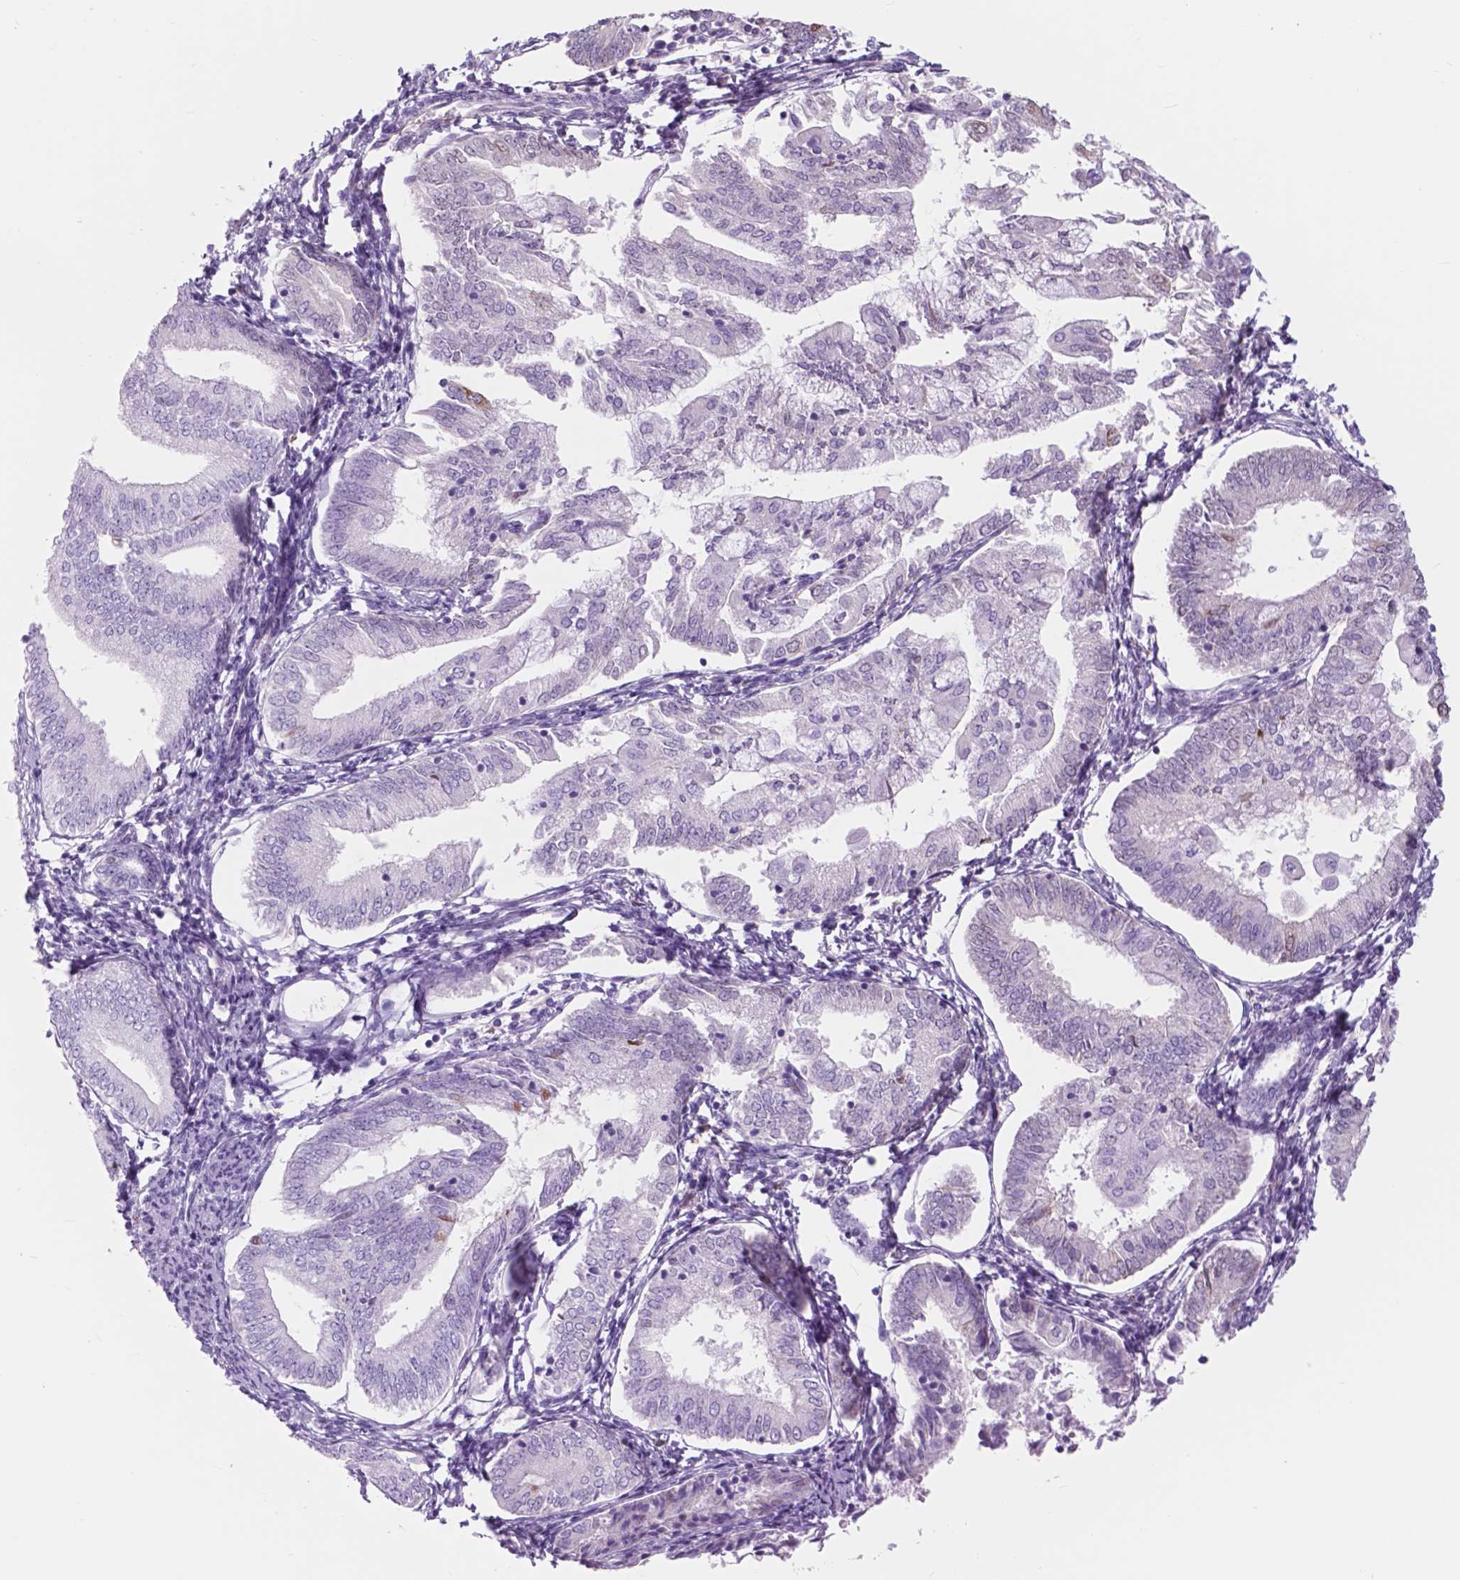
{"staining": {"intensity": "negative", "quantity": "none", "location": "none"}, "tissue": "endometrial cancer", "cell_type": "Tumor cells", "image_type": "cancer", "snomed": [{"axis": "morphology", "description": "Adenocarcinoma, NOS"}, {"axis": "topography", "description": "Endometrium"}], "caption": "Immunohistochemistry image of neoplastic tissue: human endometrial cancer stained with DAB exhibits no significant protein expression in tumor cells. The staining is performed using DAB (3,3'-diaminobenzidine) brown chromogen with nuclei counter-stained in using hematoxylin.", "gene": "FXYD2", "patient": {"sex": "female", "age": 55}}